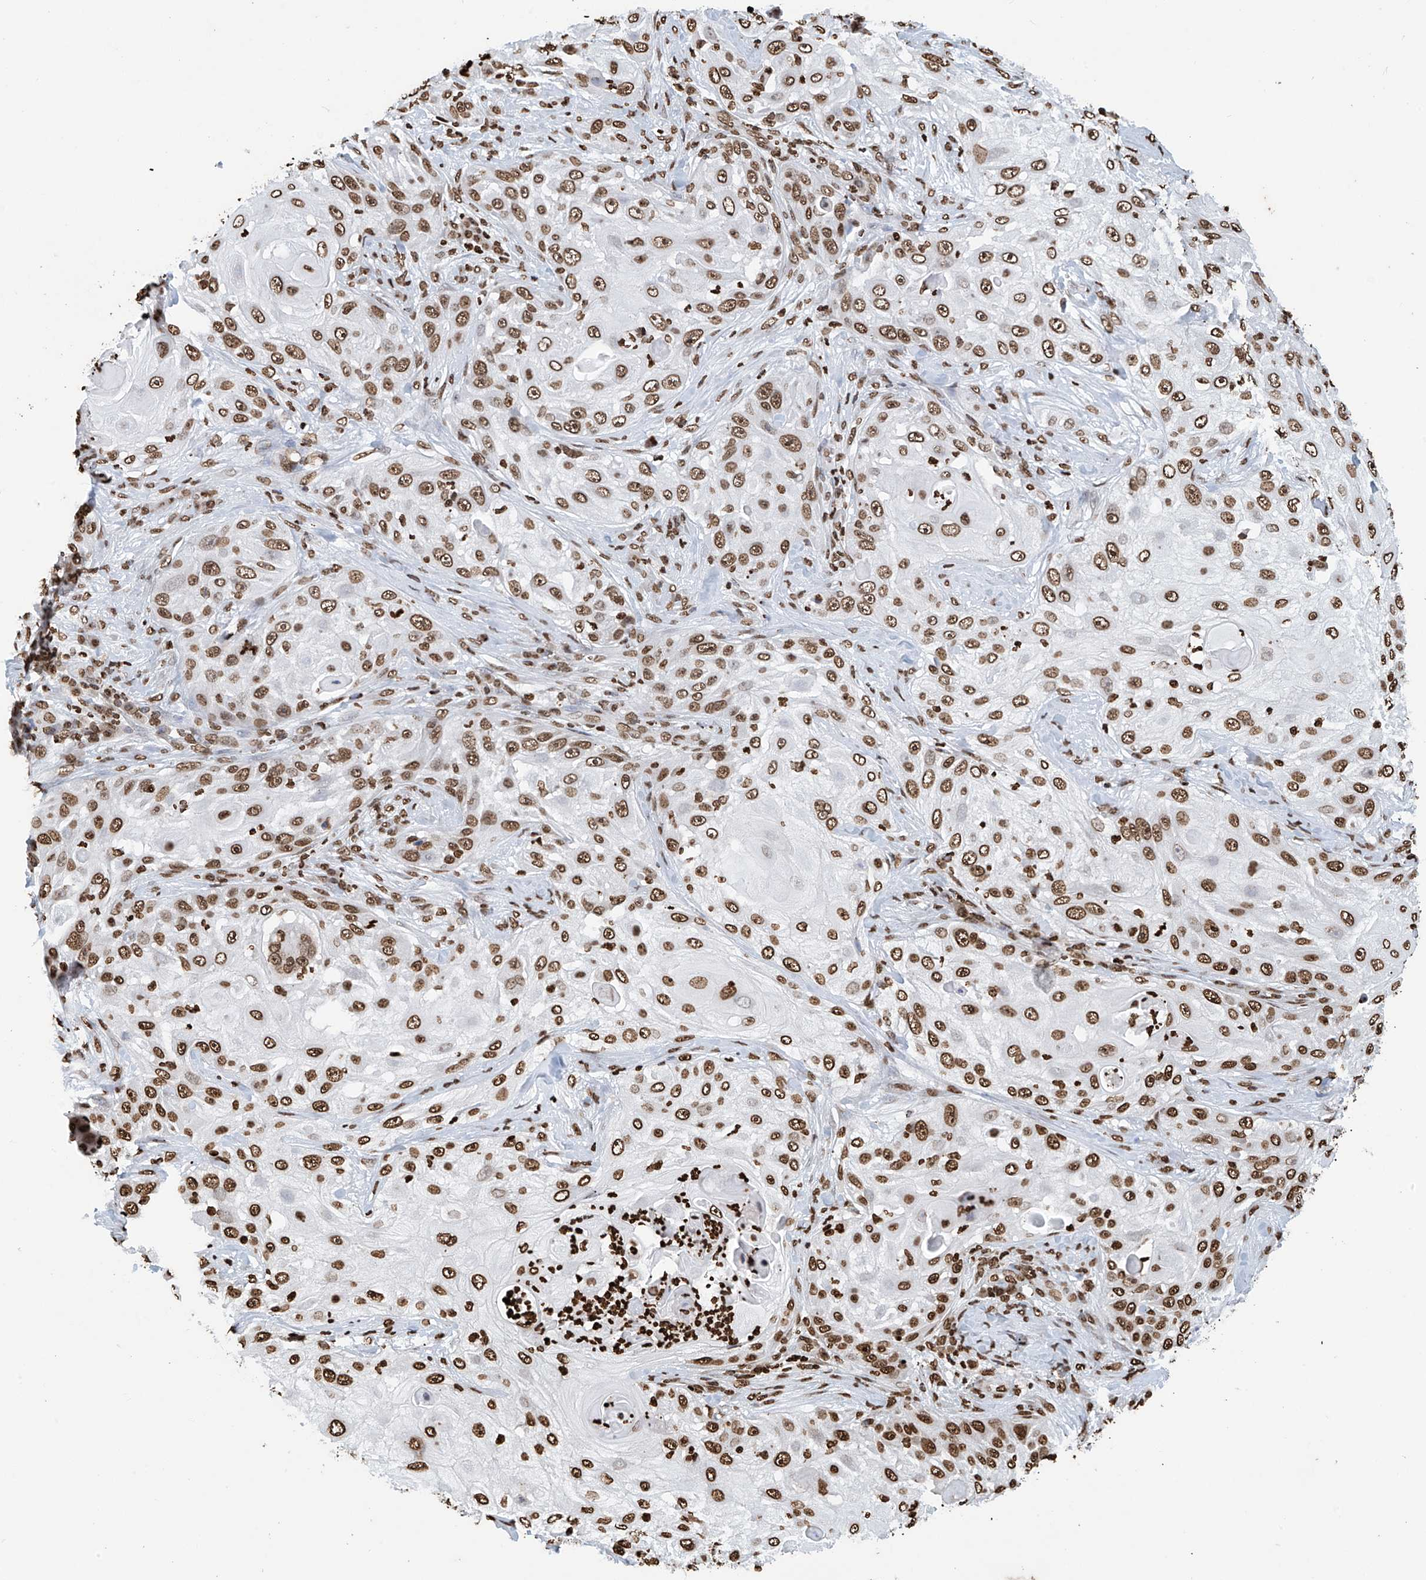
{"staining": {"intensity": "moderate", "quantity": ">75%", "location": "nuclear"}, "tissue": "skin cancer", "cell_type": "Tumor cells", "image_type": "cancer", "snomed": [{"axis": "morphology", "description": "Squamous cell carcinoma, NOS"}, {"axis": "topography", "description": "Skin"}], "caption": "Protein expression analysis of skin cancer shows moderate nuclear expression in about >75% of tumor cells.", "gene": "DPPA2", "patient": {"sex": "female", "age": 44}}